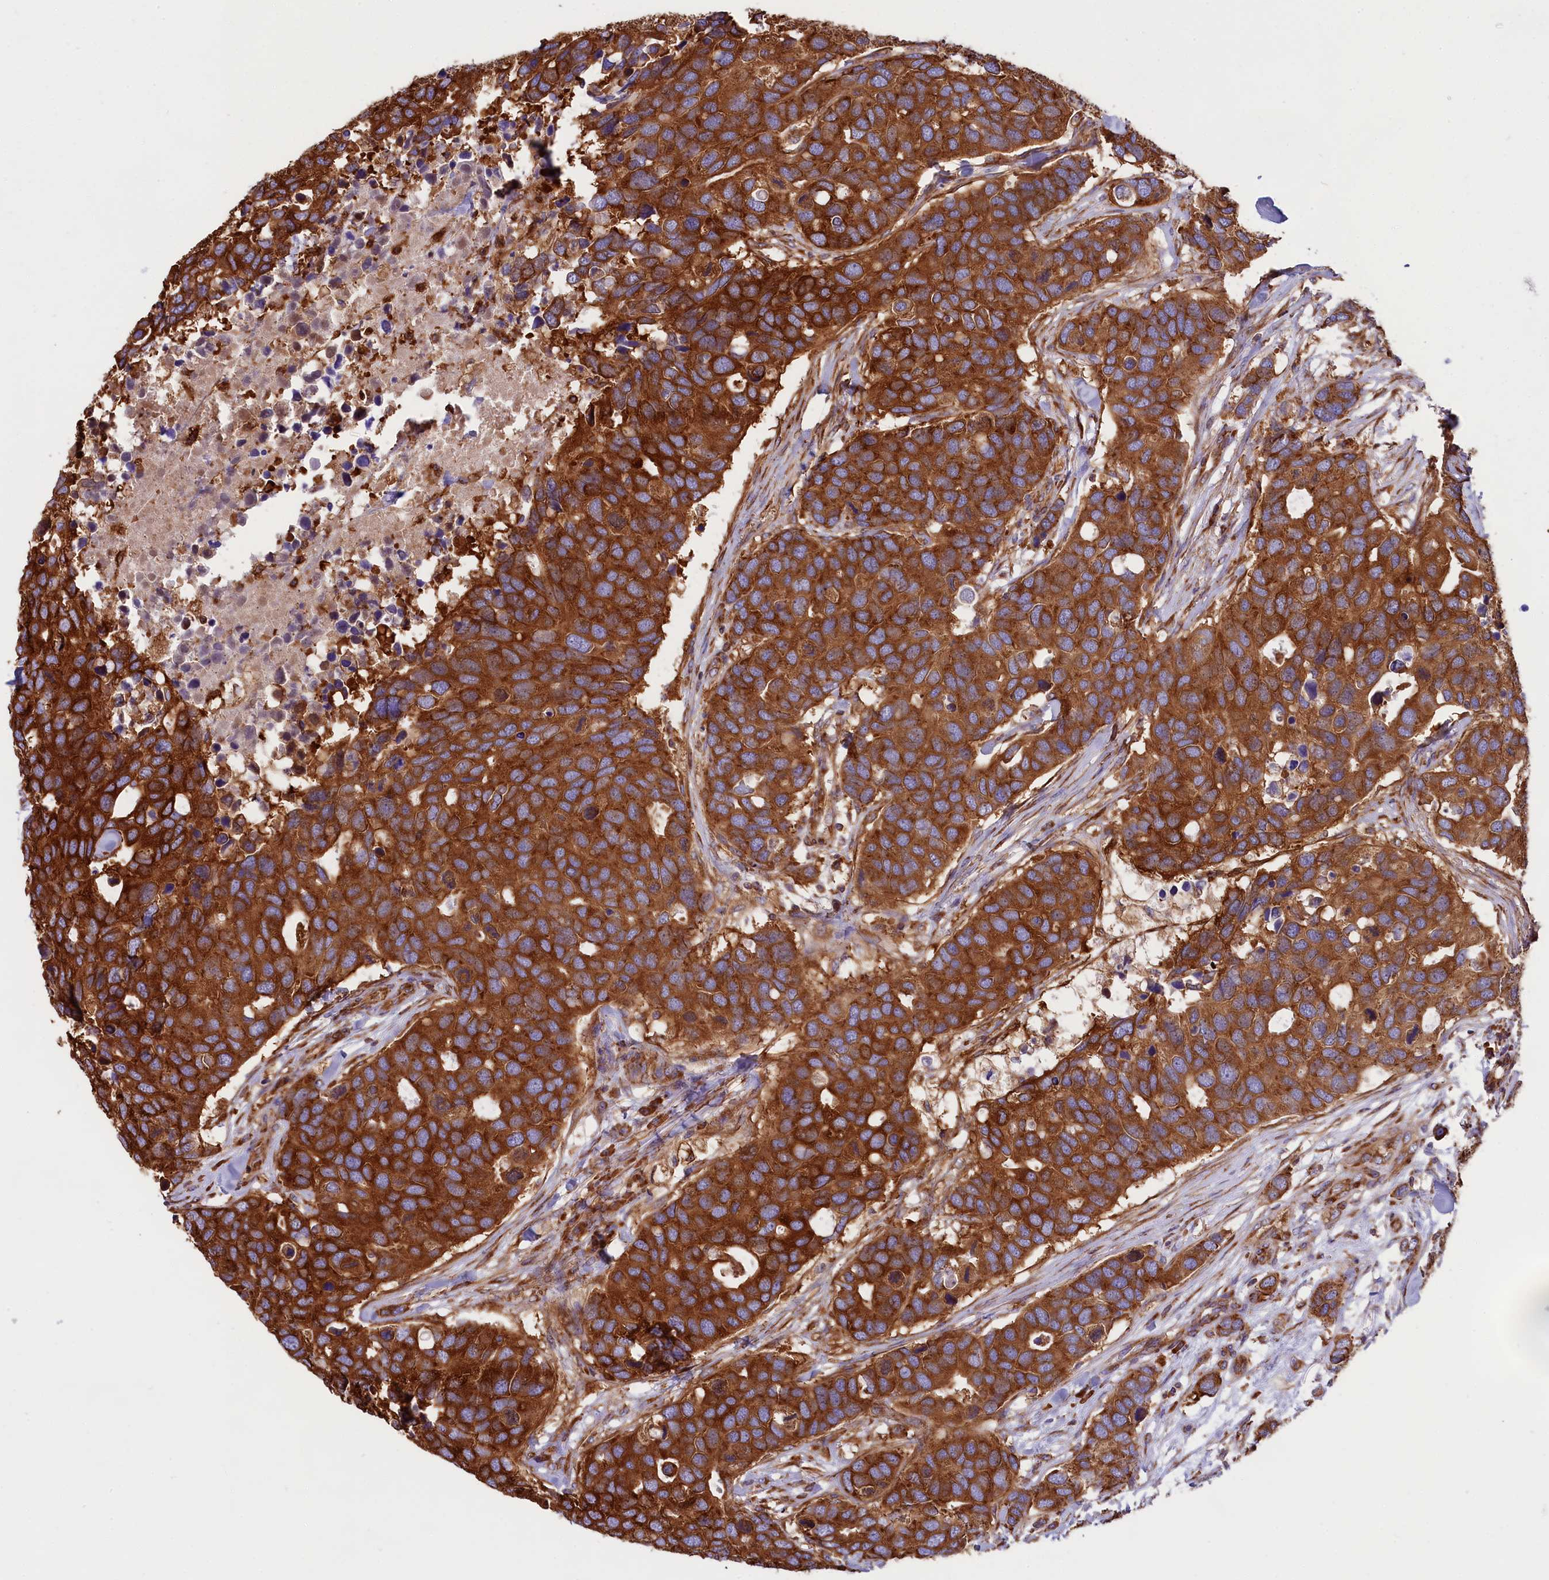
{"staining": {"intensity": "strong", "quantity": ">75%", "location": "cytoplasmic/membranous"}, "tissue": "breast cancer", "cell_type": "Tumor cells", "image_type": "cancer", "snomed": [{"axis": "morphology", "description": "Duct carcinoma"}, {"axis": "topography", "description": "Breast"}], "caption": "Immunohistochemical staining of breast cancer (infiltrating ductal carcinoma) exhibits high levels of strong cytoplasmic/membranous positivity in approximately >75% of tumor cells.", "gene": "GYS1", "patient": {"sex": "female", "age": 83}}